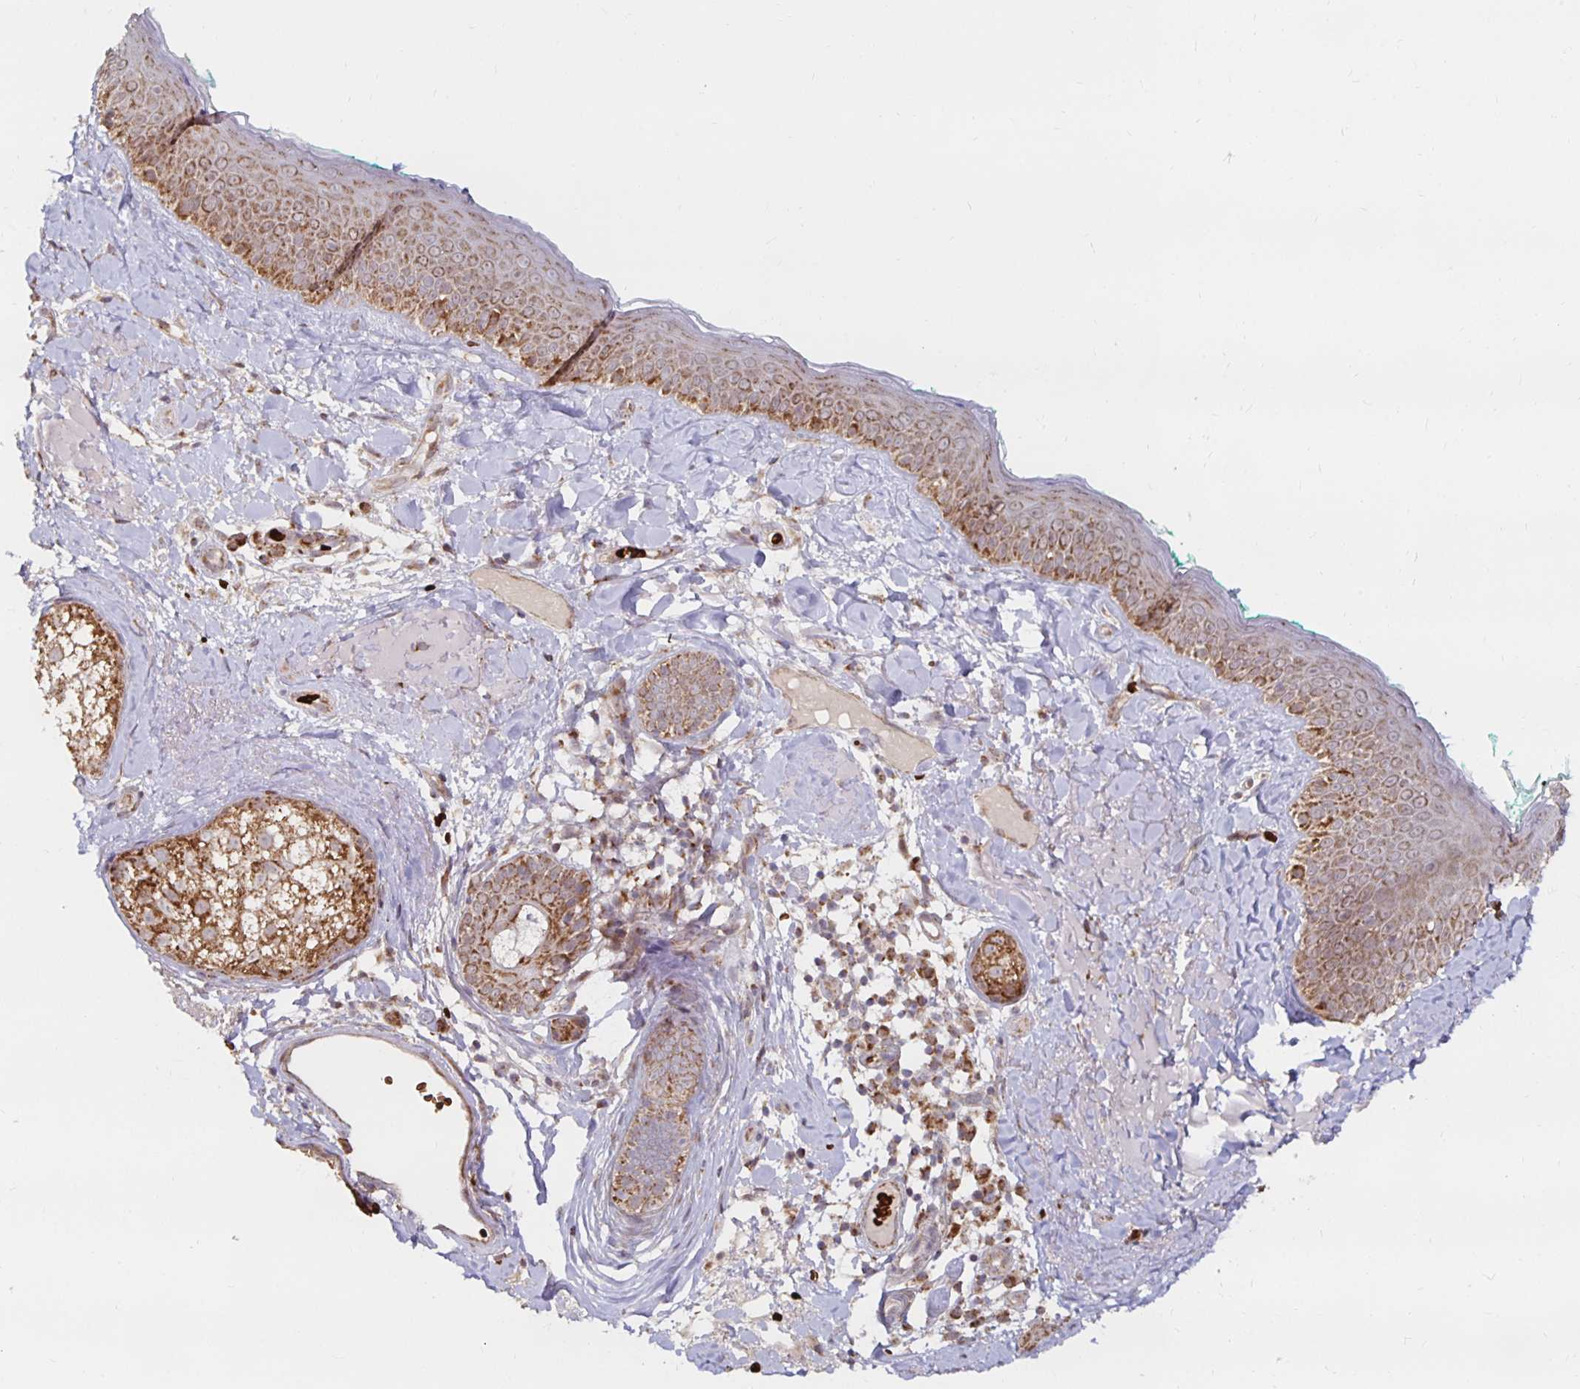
{"staining": {"intensity": "moderate", "quantity": ">75%", "location": "cytoplasmic/membranous"}, "tissue": "skin", "cell_type": "Fibroblasts", "image_type": "normal", "snomed": [{"axis": "morphology", "description": "Normal tissue, NOS"}, {"axis": "topography", "description": "Skin"}], "caption": "Protein analysis of unremarkable skin shows moderate cytoplasmic/membranous staining in about >75% of fibroblasts. Nuclei are stained in blue.", "gene": "MRPL28", "patient": {"sex": "male", "age": 73}}